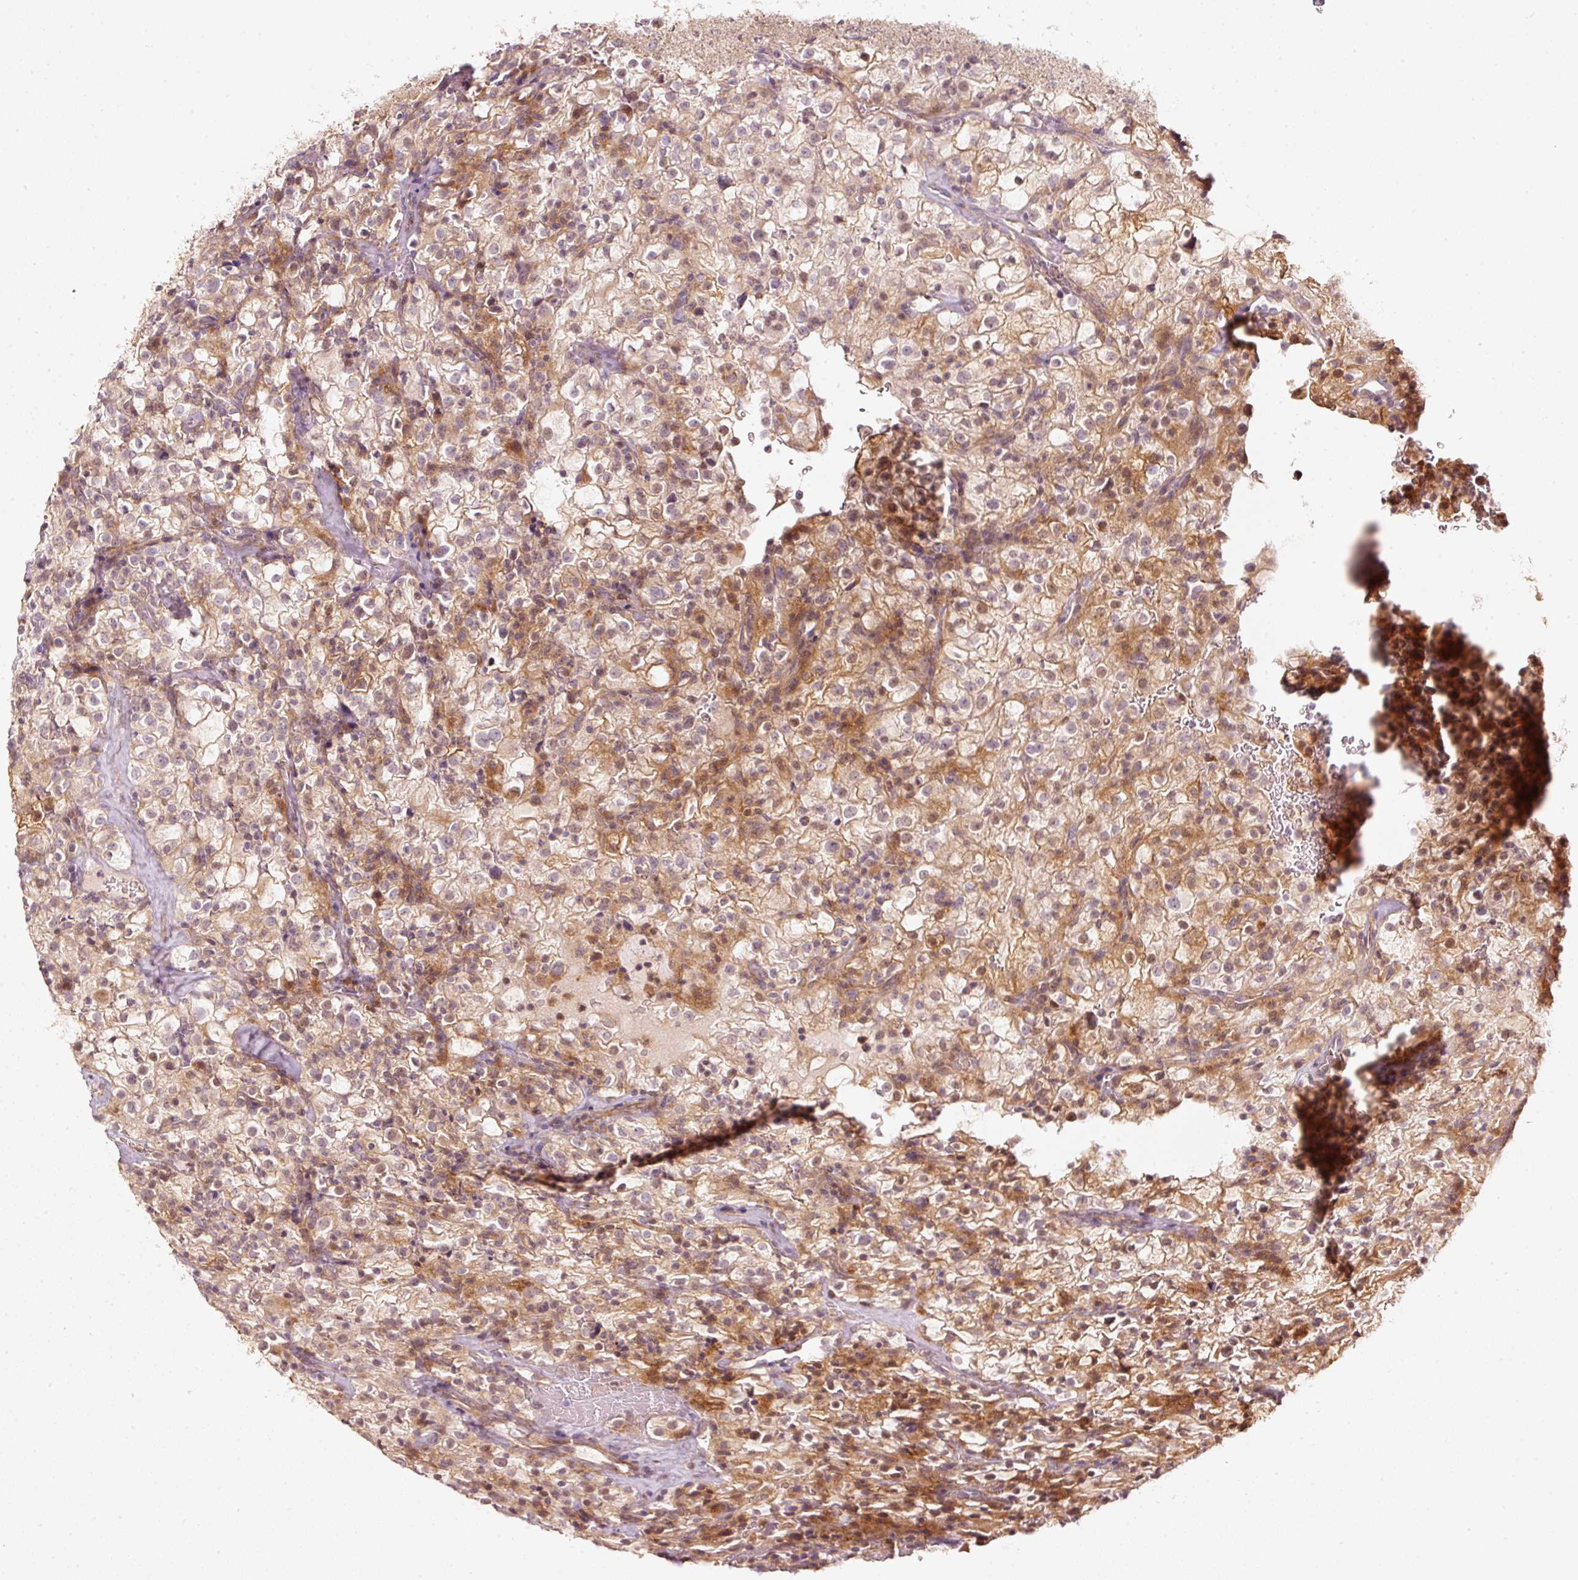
{"staining": {"intensity": "moderate", "quantity": "25%-75%", "location": "cytoplasmic/membranous"}, "tissue": "renal cancer", "cell_type": "Tumor cells", "image_type": "cancer", "snomed": [{"axis": "morphology", "description": "Adenocarcinoma, NOS"}, {"axis": "topography", "description": "Kidney"}], "caption": "Renal cancer (adenocarcinoma) stained with a brown dye displays moderate cytoplasmic/membranous positive expression in about 25%-75% of tumor cells.", "gene": "ARHGAP22", "patient": {"sex": "female", "age": 74}}